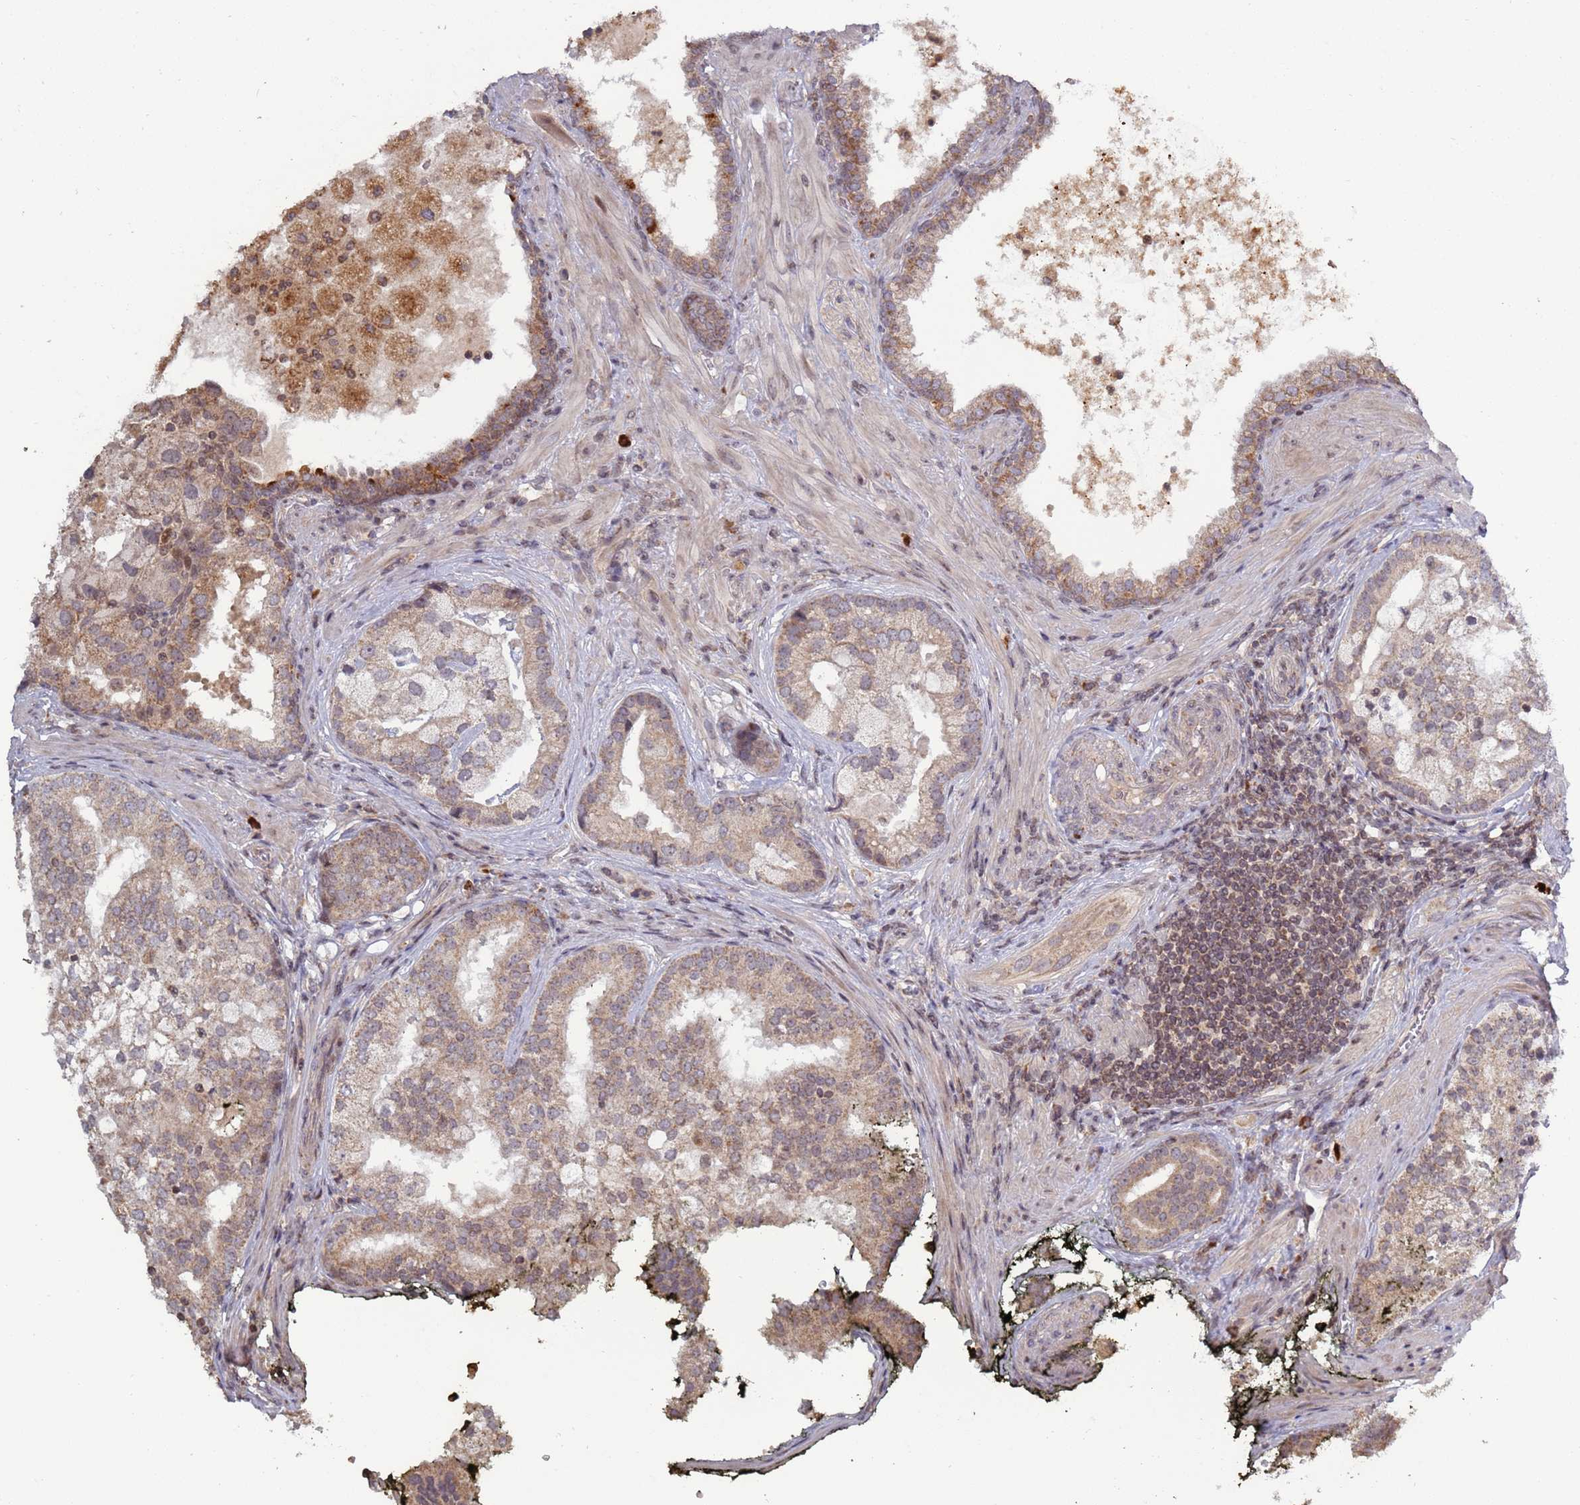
{"staining": {"intensity": "weak", "quantity": "25%-75%", "location": "cytoplasmic/membranous"}, "tissue": "prostate cancer", "cell_type": "Tumor cells", "image_type": "cancer", "snomed": [{"axis": "morphology", "description": "Adenocarcinoma, High grade"}, {"axis": "topography", "description": "Prostate"}], "caption": "A photomicrograph of prostate cancer (high-grade adenocarcinoma) stained for a protein reveals weak cytoplasmic/membranous brown staining in tumor cells. The protein is shown in brown color, while the nuclei are stained blue.", "gene": "RCOR2", "patient": {"sex": "male", "age": 55}}